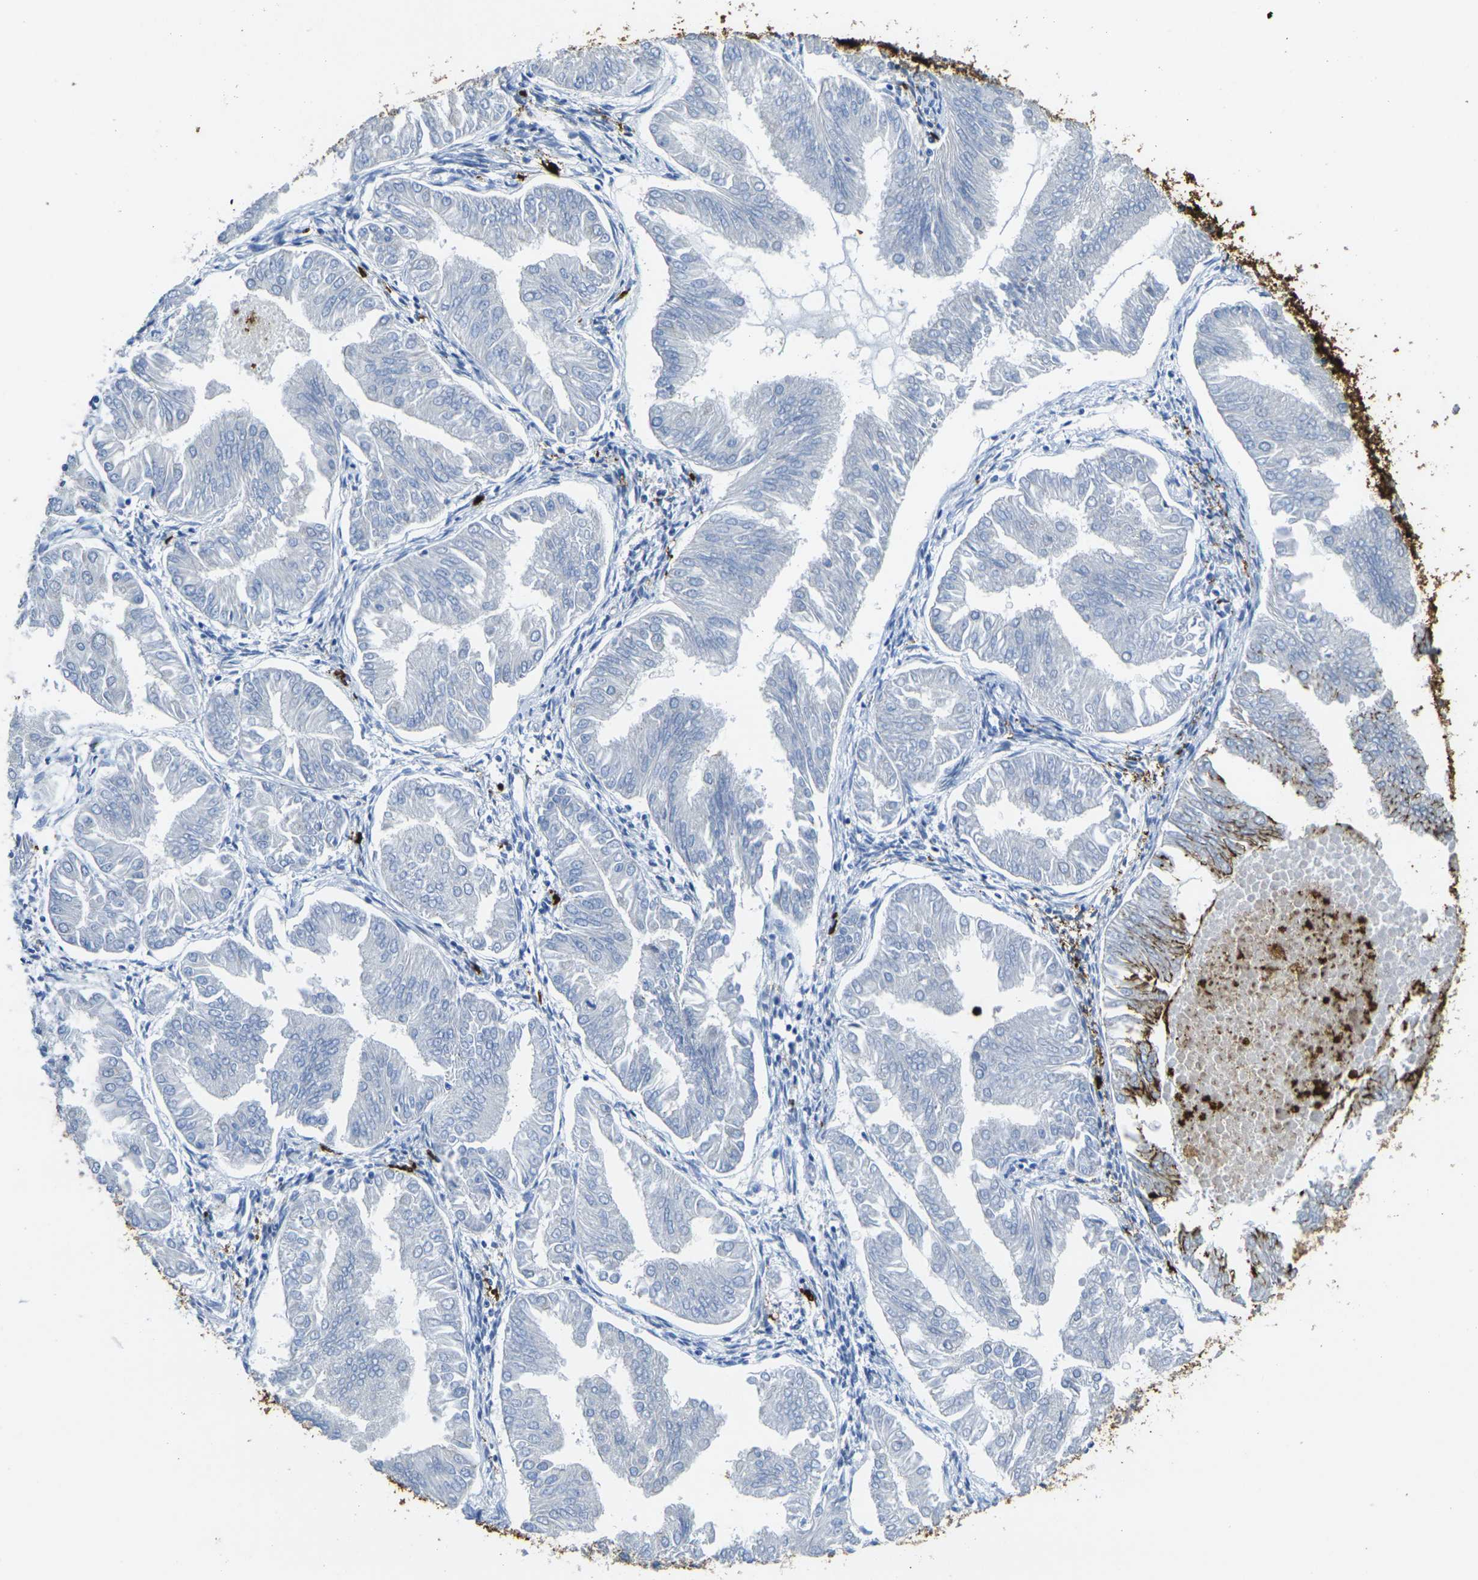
{"staining": {"intensity": "moderate", "quantity": "<25%", "location": "cytoplasmic/membranous"}, "tissue": "endometrial cancer", "cell_type": "Tumor cells", "image_type": "cancer", "snomed": [{"axis": "morphology", "description": "Adenocarcinoma, NOS"}, {"axis": "topography", "description": "Endometrium"}], "caption": "Adenocarcinoma (endometrial) stained with a brown dye reveals moderate cytoplasmic/membranous positive expression in approximately <25% of tumor cells.", "gene": "S100A9", "patient": {"sex": "female", "age": 53}}